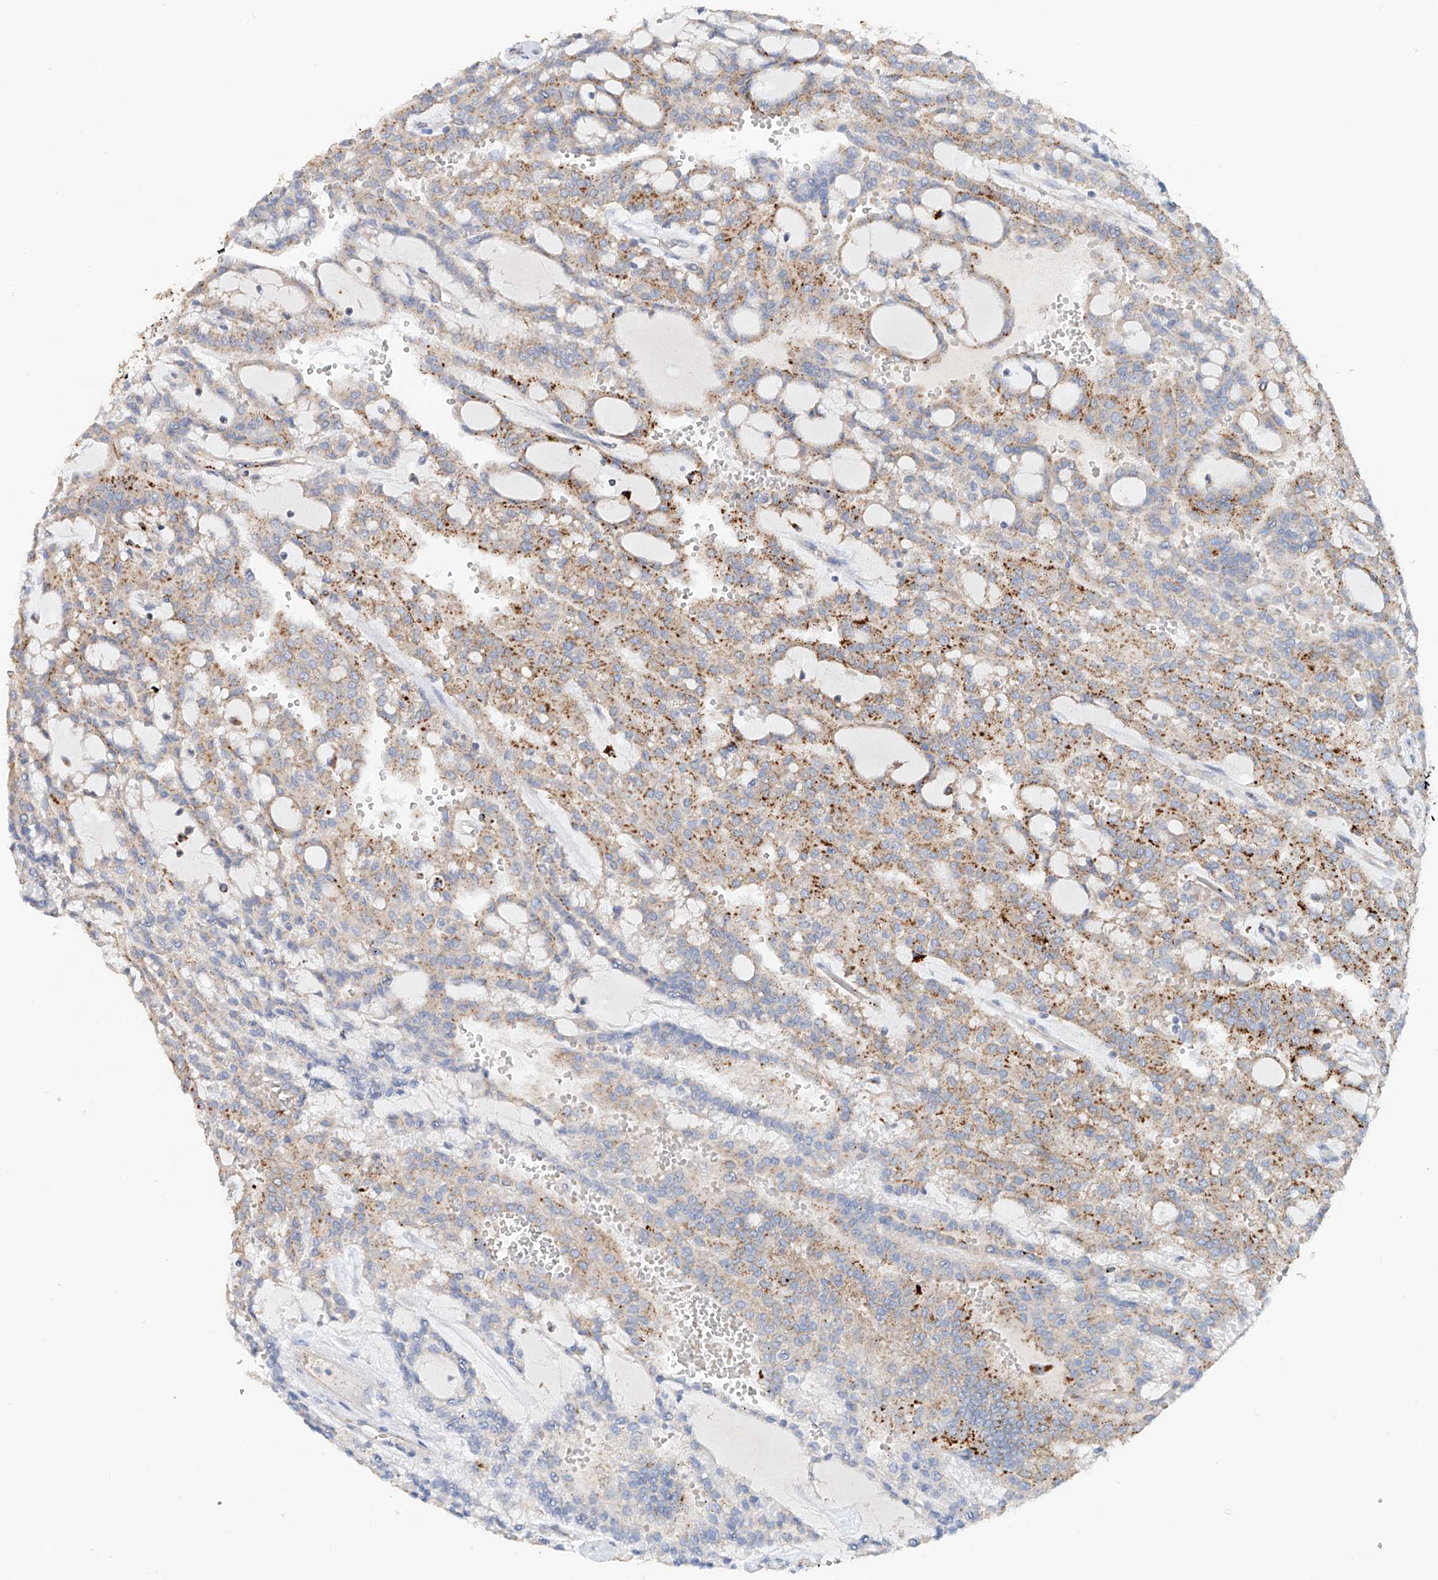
{"staining": {"intensity": "moderate", "quantity": "25%-75%", "location": "cytoplasmic/membranous"}, "tissue": "renal cancer", "cell_type": "Tumor cells", "image_type": "cancer", "snomed": [{"axis": "morphology", "description": "Adenocarcinoma, NOS"}, {"axis": "topography", "description": "Kidney"}], "caption": "Renal cancer (adenocarcinoma) tissue displays moderate cytoplasmic/membranous staining in approximately 25%-75% of tumor cells (DAB (3,3'-diaminobenzidine) = brown stain, brightfield microscopy at high magnification).", "gene": "TRIM47", "patient": {"sex": "male", "age": 63}}